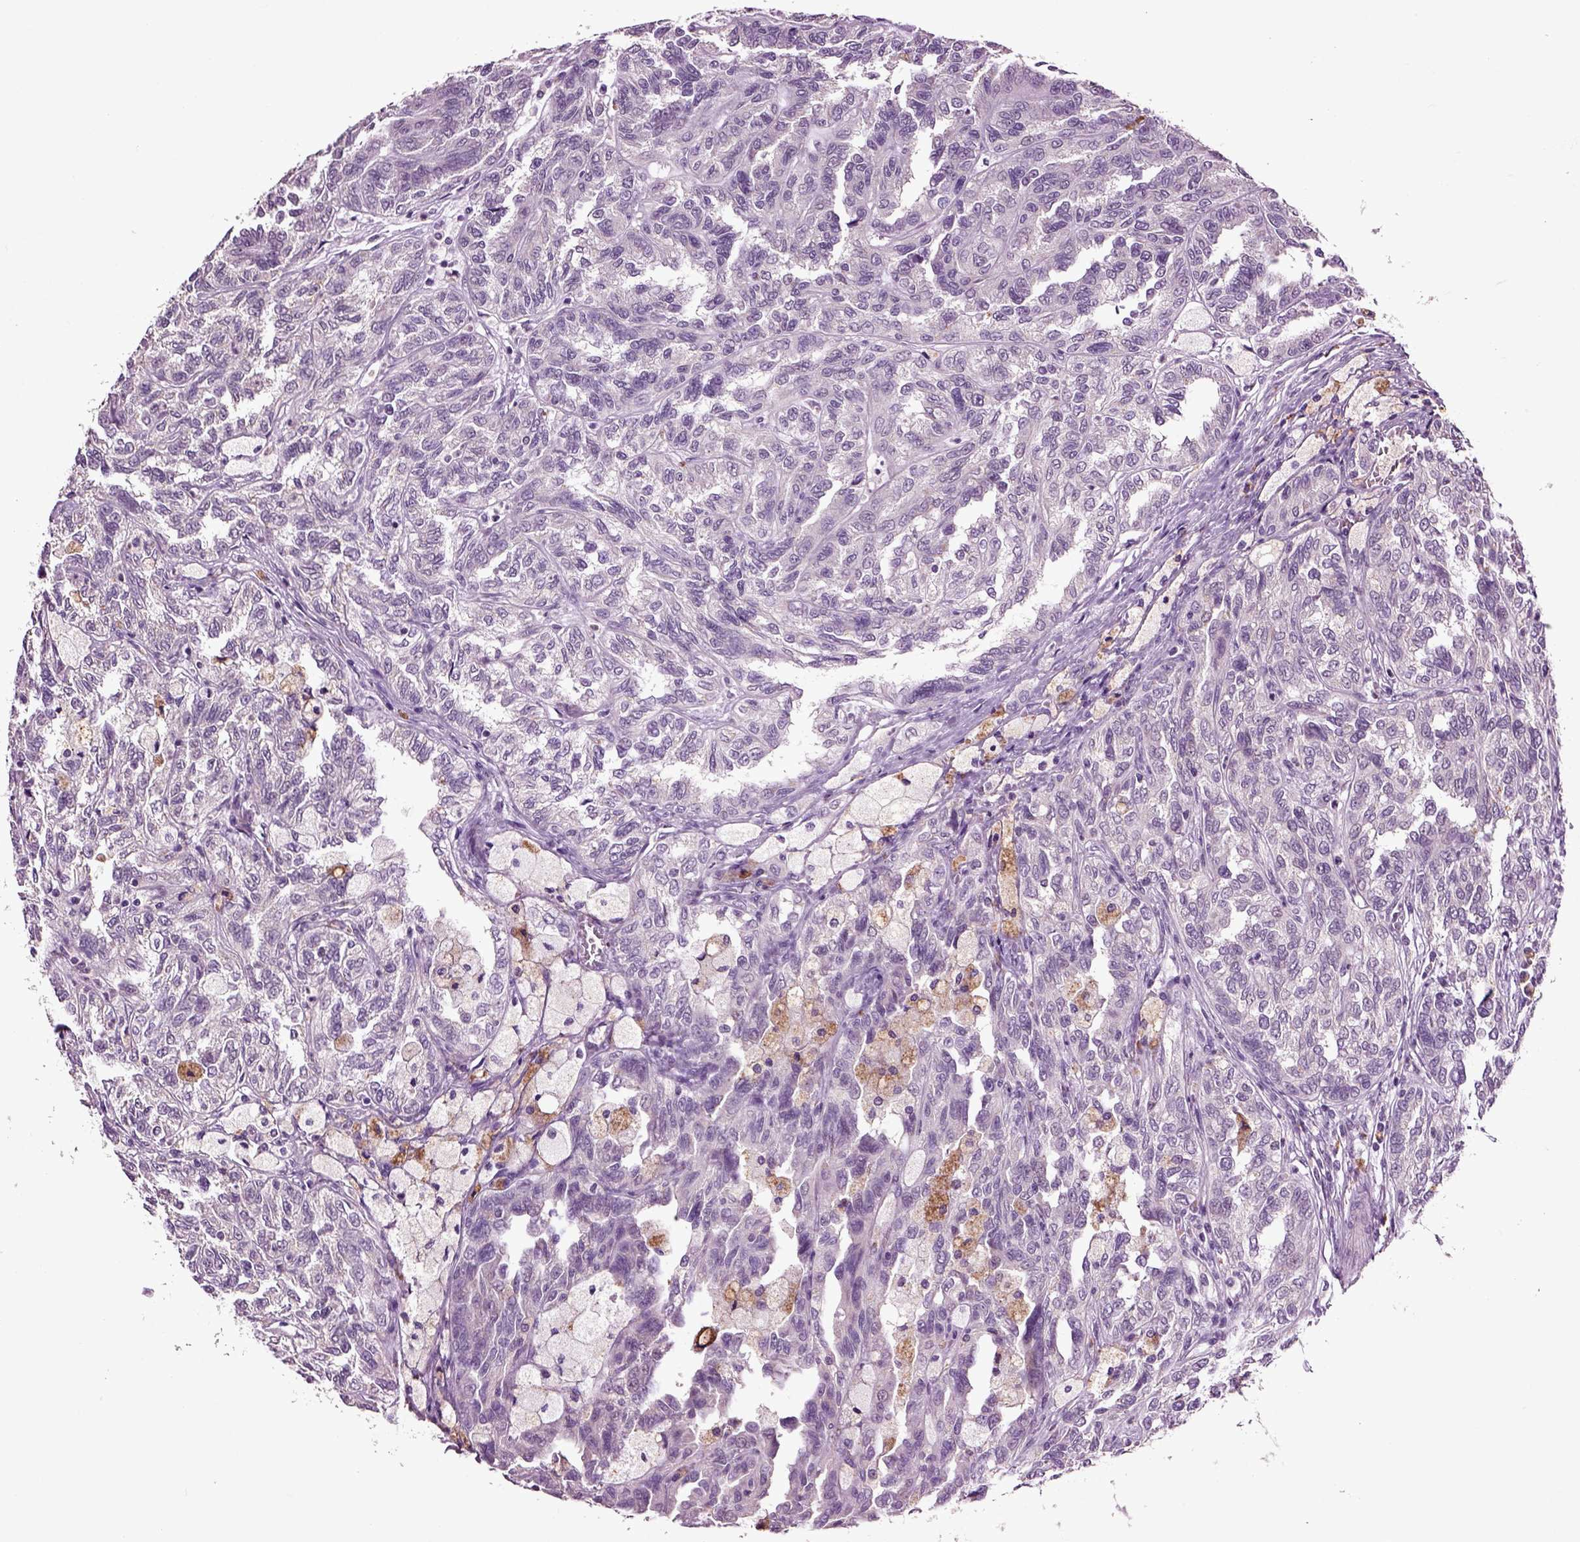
{"staining": {"intensity": "negative", "quantity": "none", "location": "none"}, "tissue": "renal cancer", "cell_type": "Tumor cells", "image_type": "cancer", "snomed": [{"axis": "morphology", "description": "Adenocarcinoma, NOS"}, {"axis": "topography", "description": "Kidney"}], "caption": "An IHC image of renal cancer (adenocarcinoma) is shown. There is no staining in tumor cells of renal cancer (adenocarcinoma).", "gene": "CRHR1", "patient": {"sex": "male", "age": 79}}